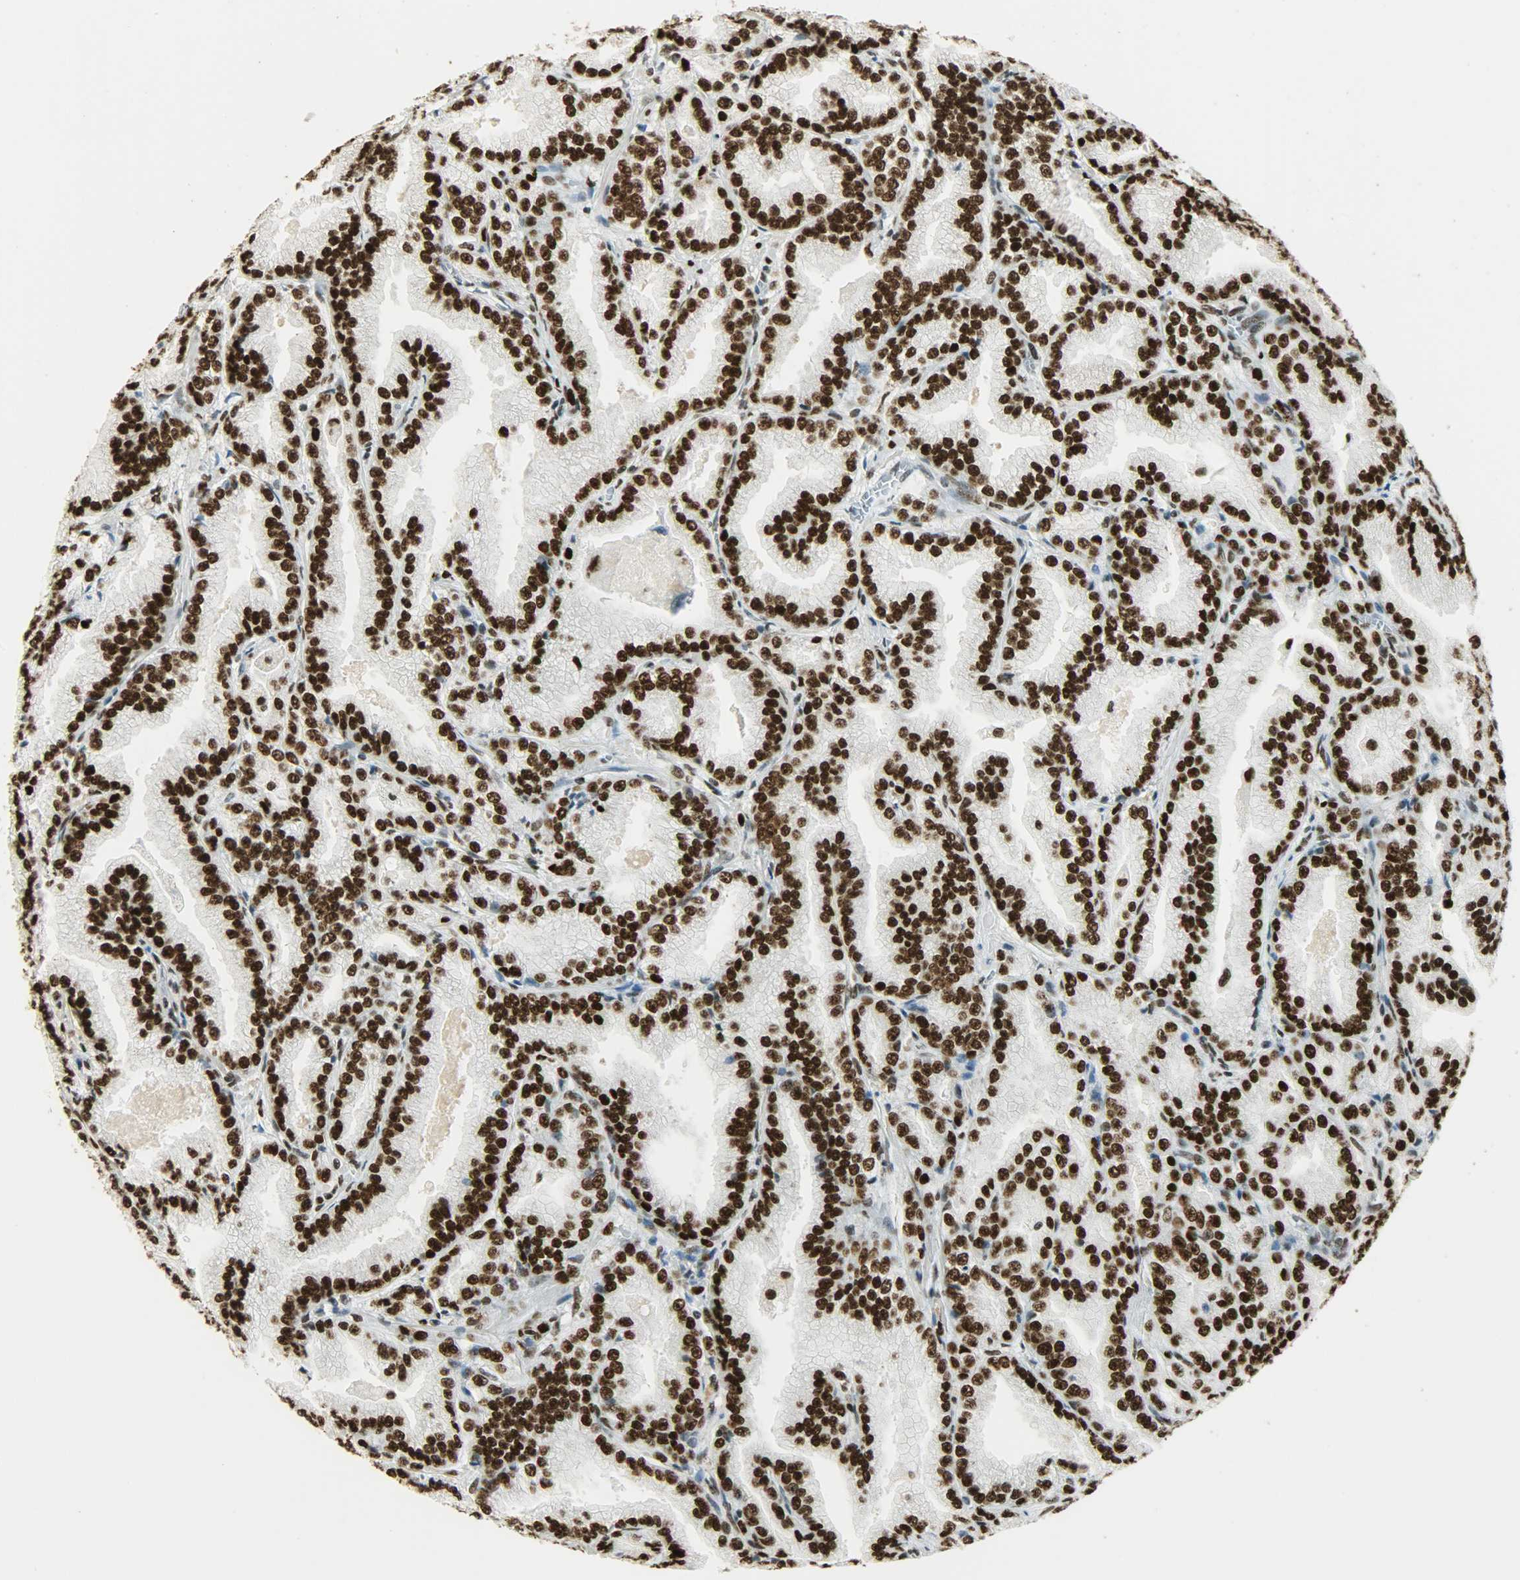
{"staining": {"intensity": "strong", "quantity": ">75%", "location": "nuclear"}, "tissue": "prostate cancer", "cell_type": "Tumor cells", "image_type": "cancer", "snomed": [{"axis": "morphology", "description": "Adenocarcinoma, High grade"}, {"axis": "topography", "description": "Prostate"}], "caption": "Adenocarcinoma (high-grade) (prostate) stained with DAB (3,3'-diaminobenzidine) IHC displays high levels of strong nuclear positivity in about >75% of tumor cells.", "gene": "MYEF2", "patient": {"sex": "male", "age": 61}}